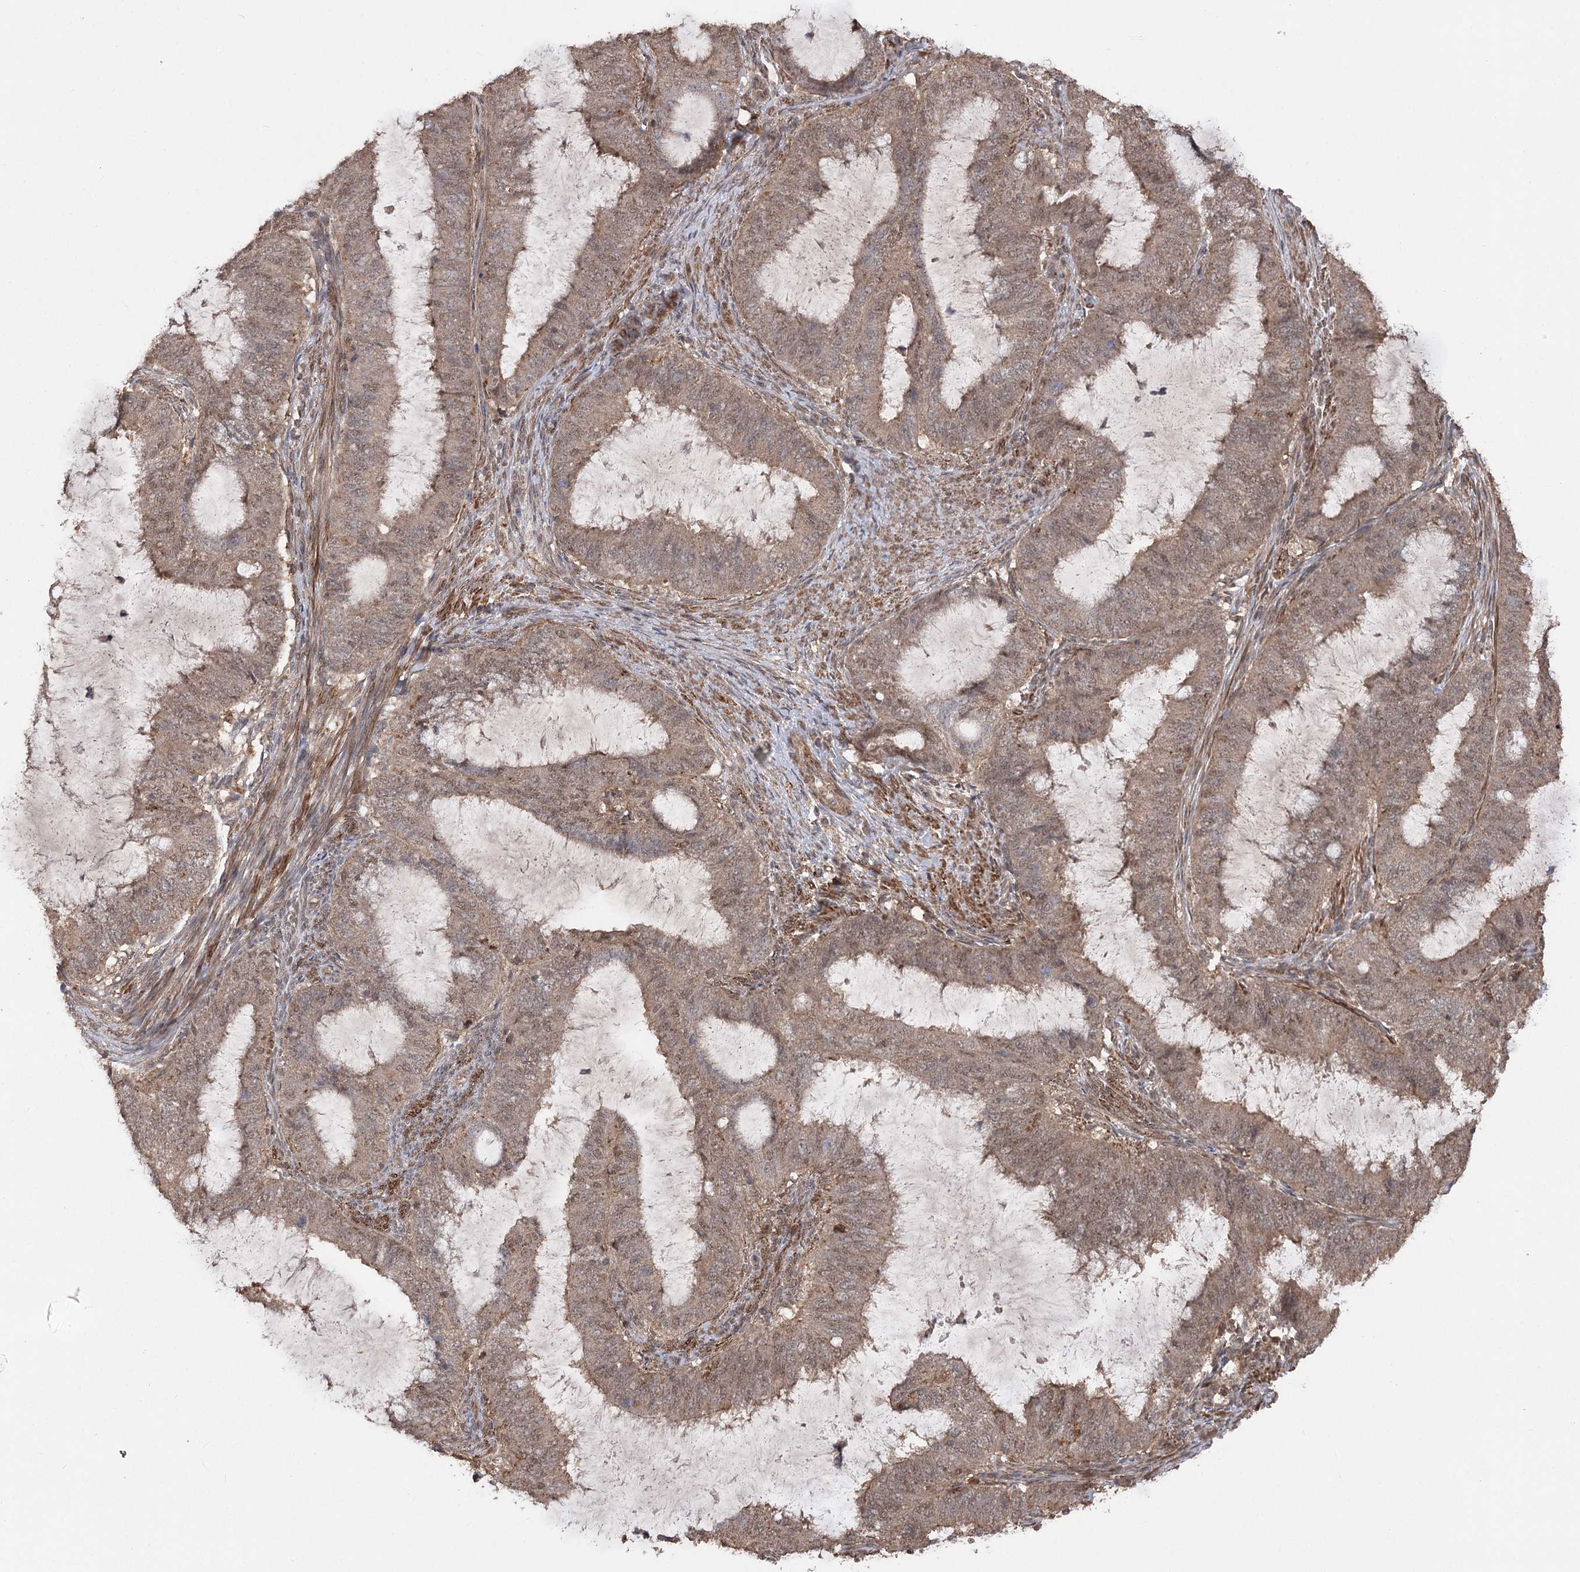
{"staining": {"intensity": "moderate", "quantity": ">75%", "location": "cytoplasmic/membranous,nuclear"}, "tissue": "endometrial cancer", "cell_type": "Tumor cells", "image_type": "cancer", "snomed": [{"axis": "morphology", "description": "Adenocarcinoma, NOS"}, {"axis": "topography", "description": "Endometrium"}], "caption": "Protein expression analysis of endometrial cancer (adenocarcinoma) displays moderate cytoplasmic/membranous and nuclear positivity in about >75% of tumor cells.", "gene": "TENM2", "patient": {"sex": "female", "age": 51}}